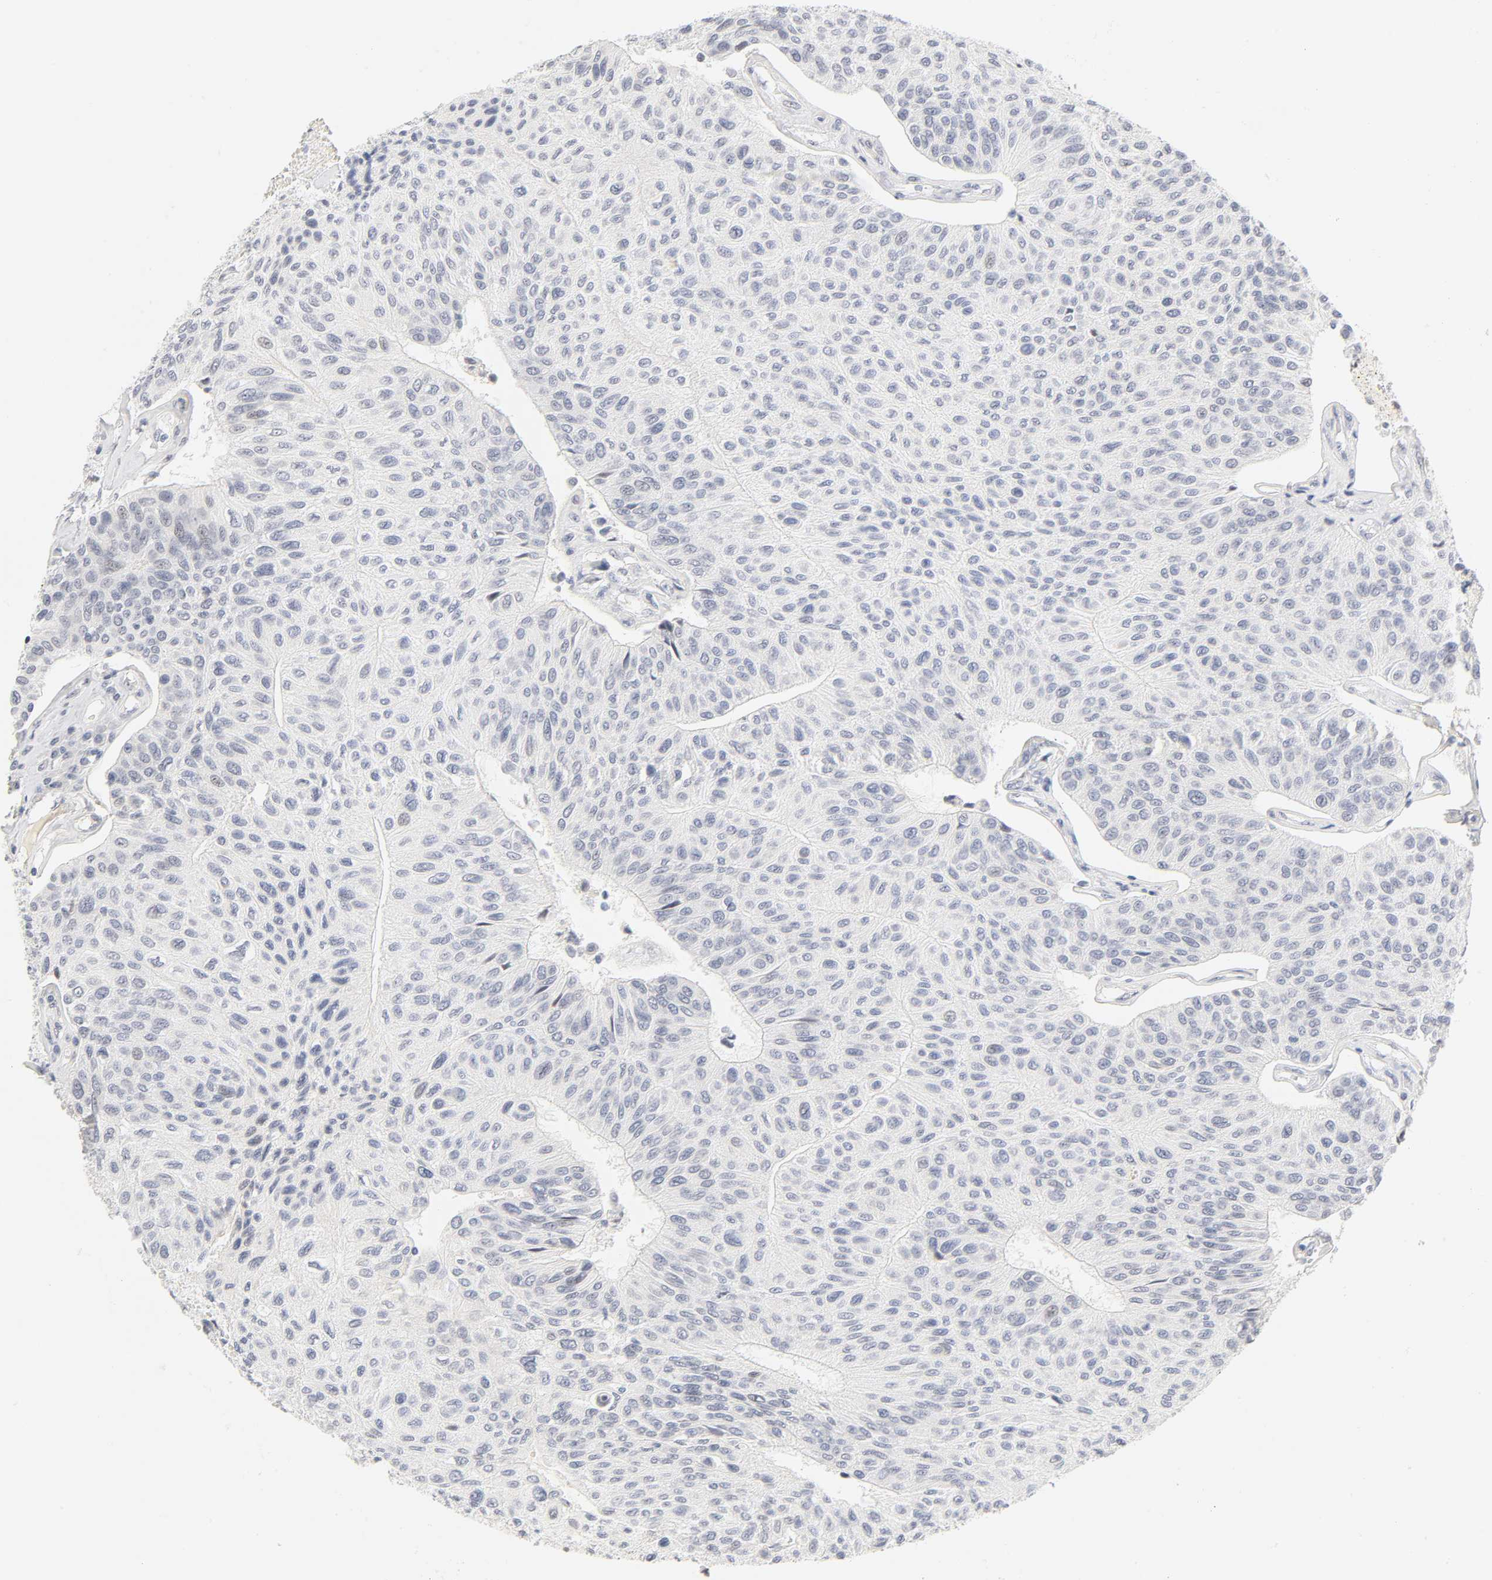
{"staining": {"intensity": "negative", "quantity": "none", "location": "none"}, "tissue": "urothelial cancer", "cell_type": "Tumor cells", "image_type": "cancer", "snomed": [{"axis": "morphology", "description": "Urothelial carcinoma, High grade"}, {"axis": "topography", "description": "Urinary bladder"}], "caption": "DAB (3,3'-diaminobenzidine) immunohistochemical staining of urothelial cancer reveals no significant positivity in tumor cells.", "gene": "MNAT1", "patient": {"sex": "male", "age": 66}}